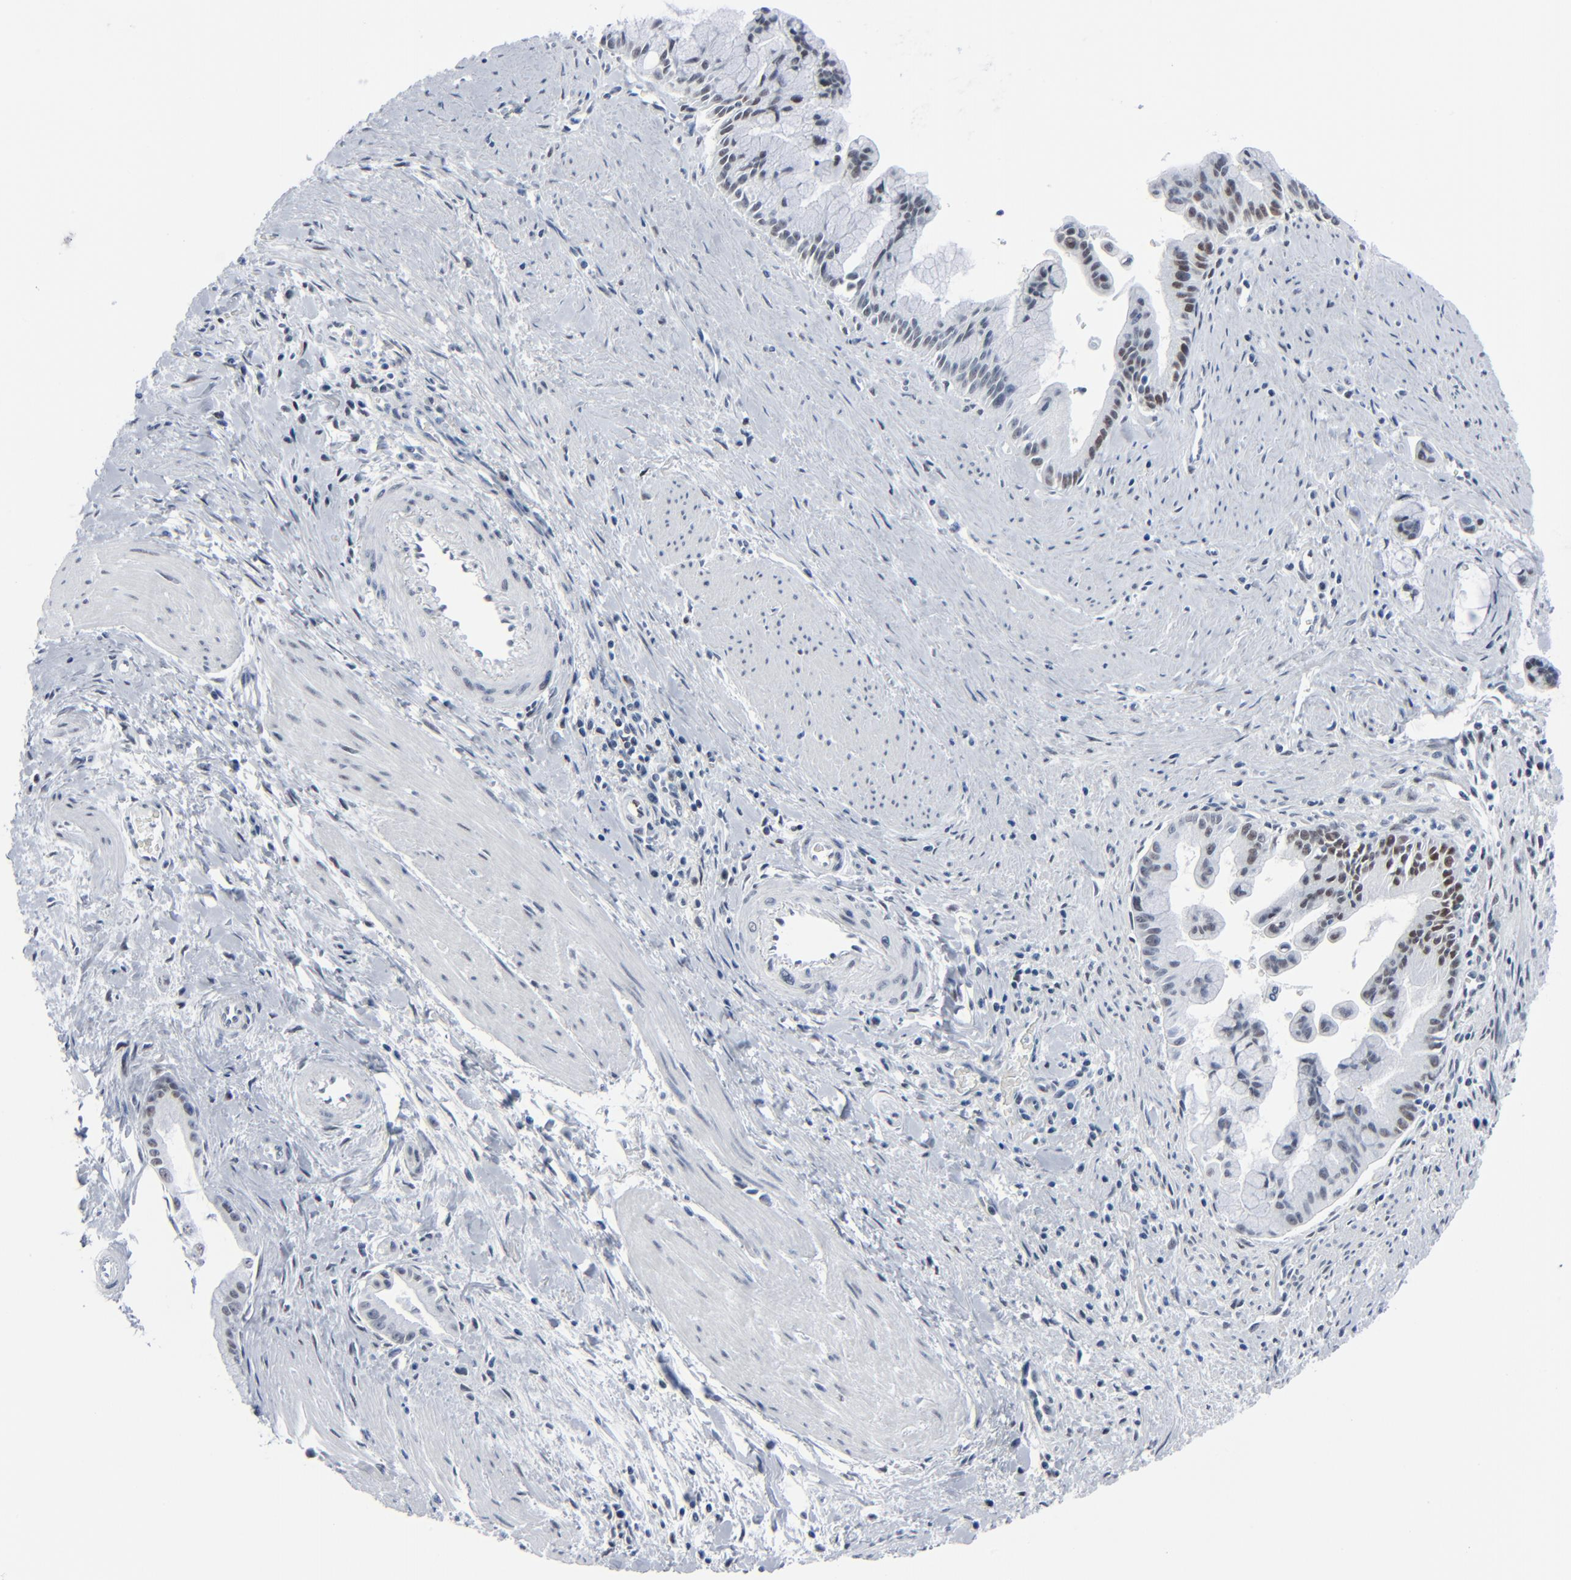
{"staining": {"intensity": "moderate", "quantity": "25%-75%", "location": "nuclear"}, "tissue": "pancreatic cancer", "cell_type": "Tumor cells", "image_type": "cancer", "snomed": [{"axis": "morphology", "description": "Adenocarcinoma, NOS"}, {"axis": "topography", "description": "Pancreas"}], "caption": "A histopathology image showing moderate nuclear expression in about 25%-75% of tumor cells in adenocarcinoma (pancreatic), as visualized by brown immunohistochemical staining.", "gene": "SIRT1", "patient": {"sex": "male", "age": 59}}